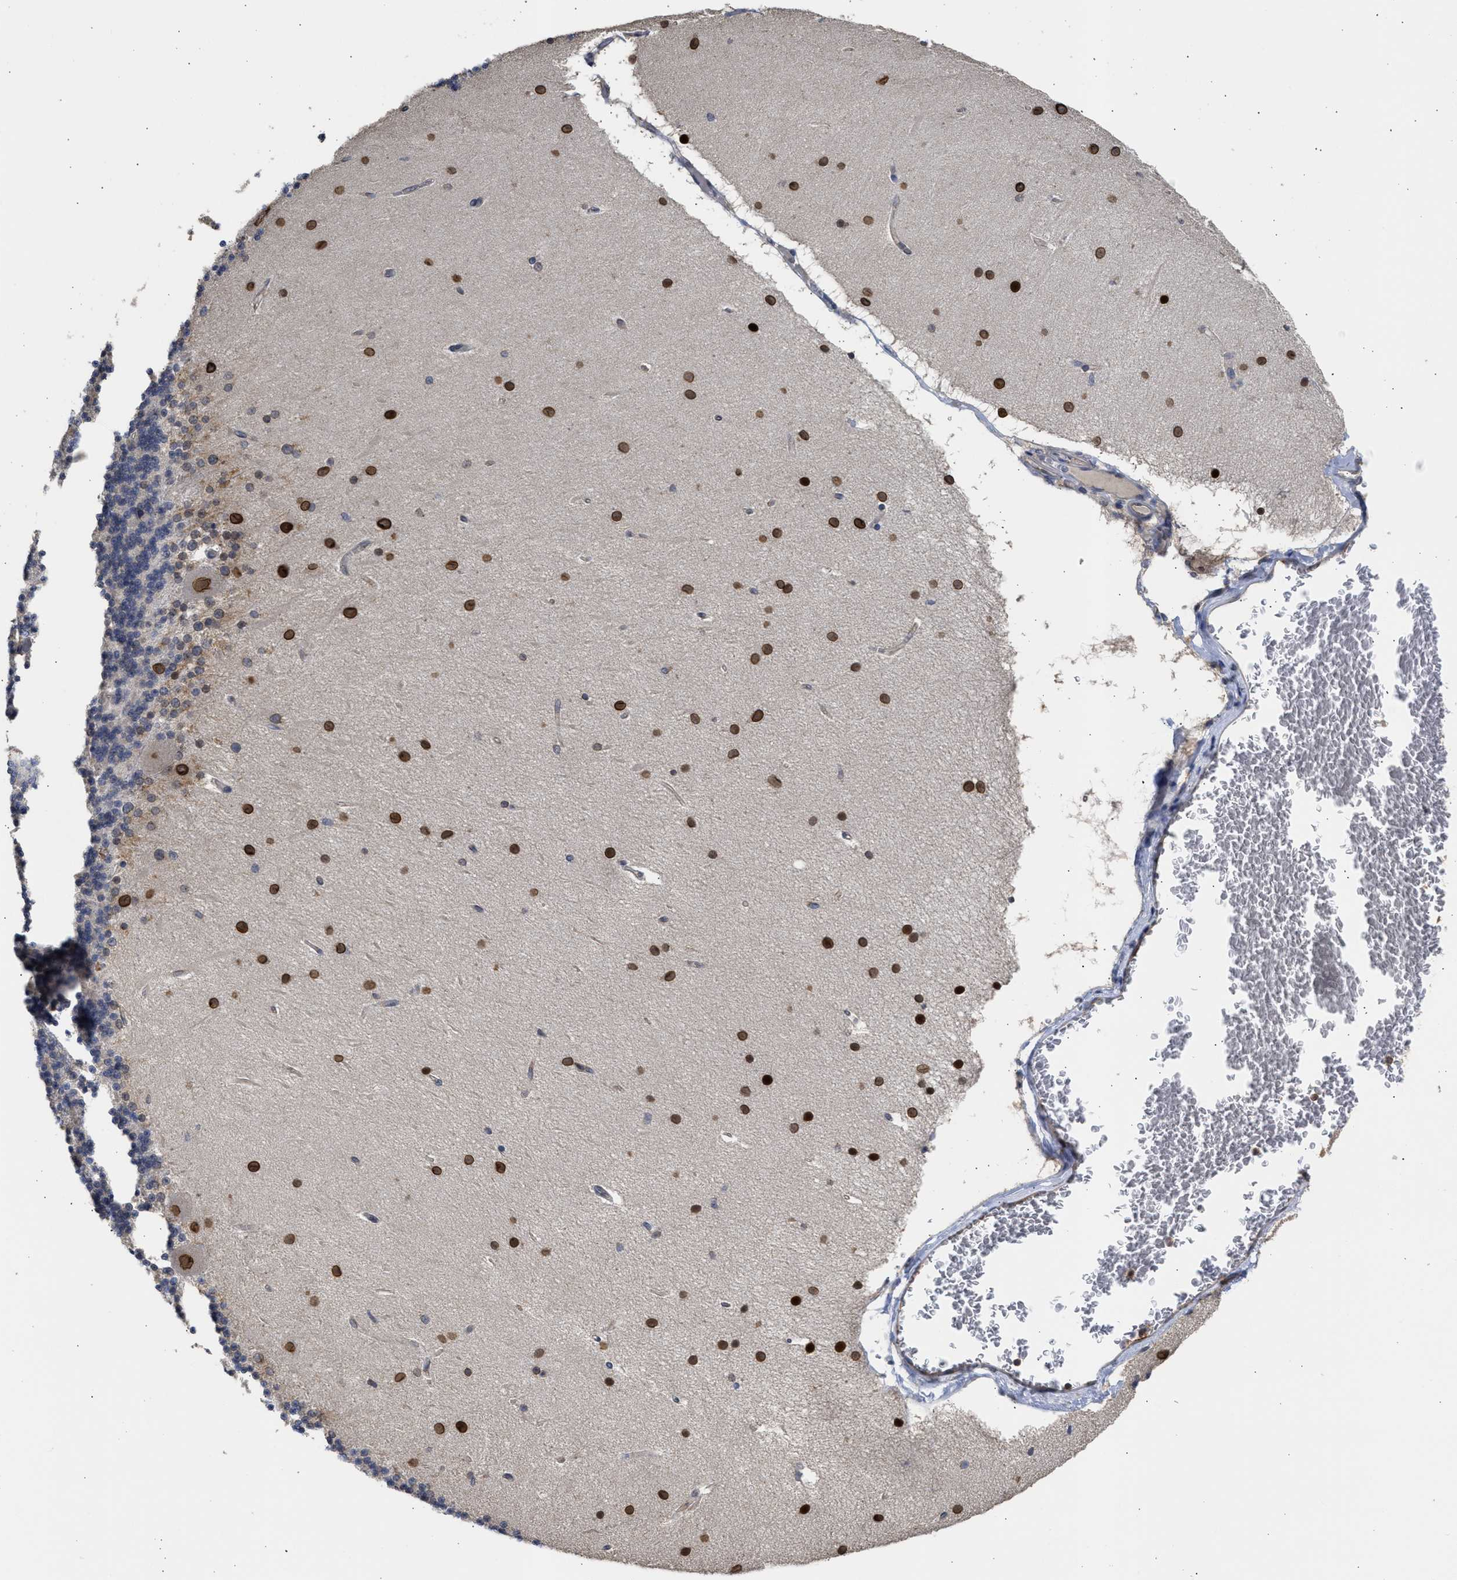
{"staining": {"intensity": "negative", "quantity": "none", "location": "none"}, "tissue": "cerebellum", "cell_type": "Cells in granular layer", "image_type": "normal", "snomed": [{"axis": "morphology", "description": "Normal tissue, NOS"}, {"axis": "topography", "description": "Cerebellum"}], "caption": "A high-resolution photomicrograph shows IHC staining of unremarkable cerebellum, which shows no significant staining in cells in granular layer.", "gene": "DNAJC1", "patient": {"sex": "female", "age": 54}}